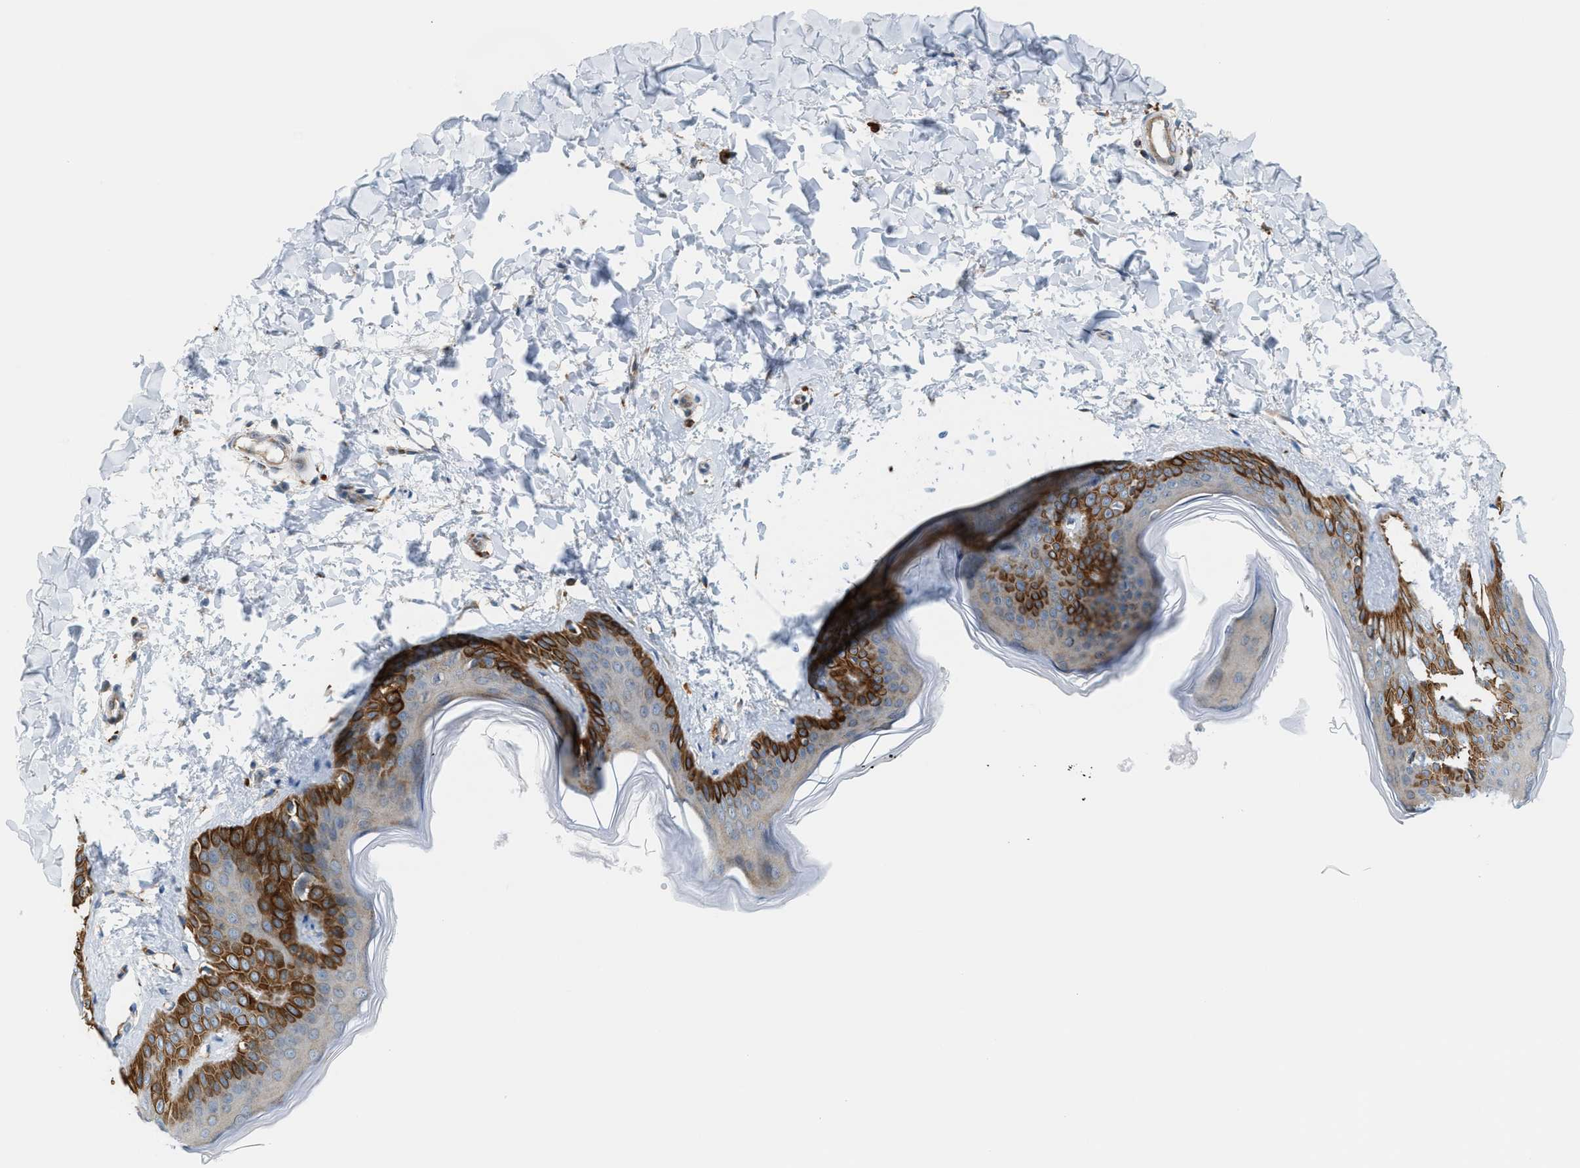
{"staining": {"intensity": "moderate", "quantity": ">75%", "location": "cytoplasmic/membranous"}, "tissue": "skin", "cell_type": "Fibroblasts", "image_type": "normal", "snomed": [{"axis": "morphology", "description": "Normal tissue, NOS"}, {"axis": "topography", "description": "Skin"}], "caption": "There is medium levels of moderate cytoplasmic/membranous staining in fibroblasts of normal skin, as demonstrated by immunohistochemical staining (brown color).", "gene": "PDCL", "patient": {"sex": "female", "age": 17}}